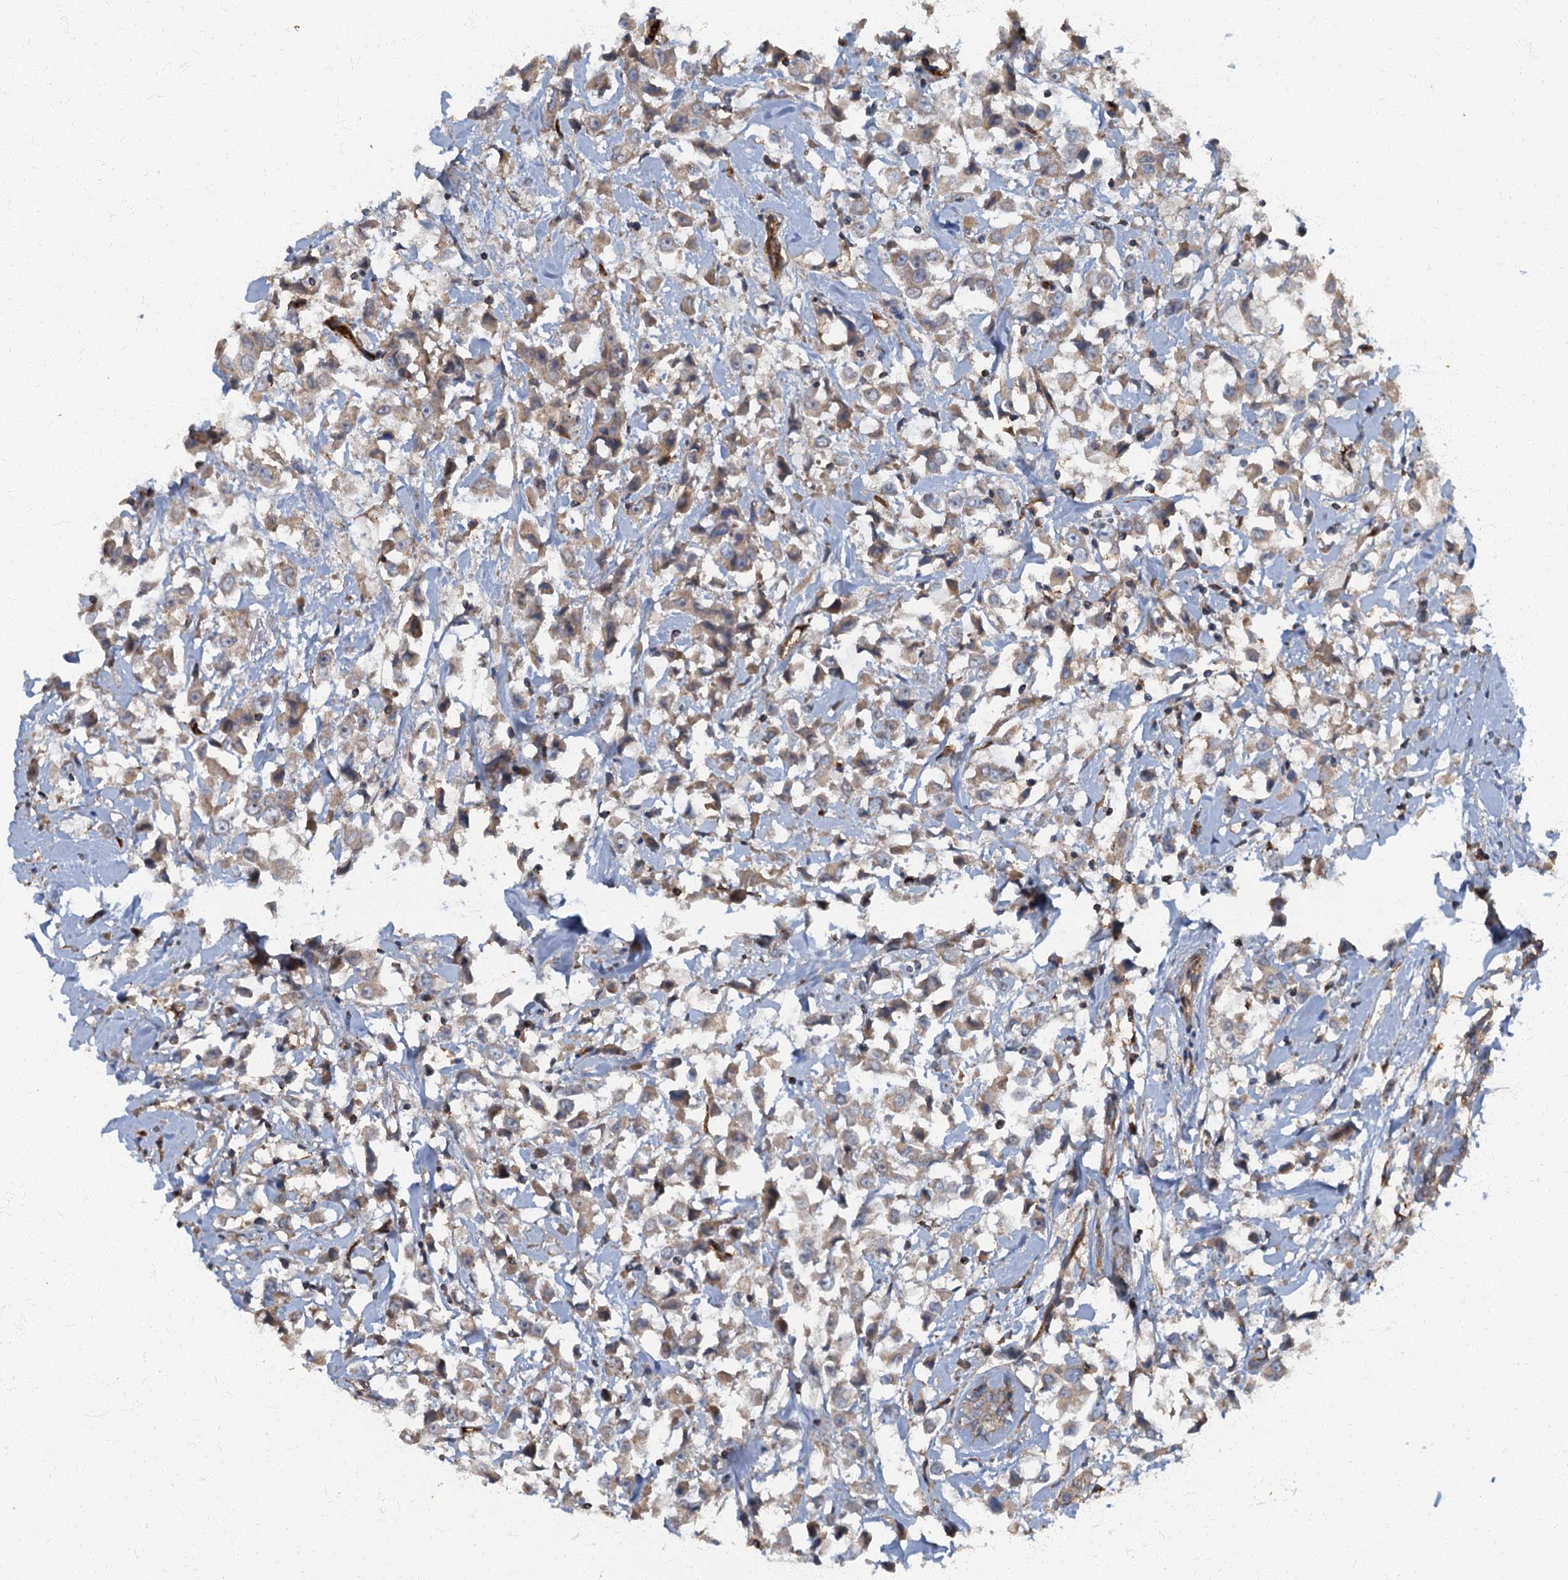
{"staining": {"intensity": "weak", "quantity": "25%-75%", "location": "cytoplasmic/membranous"}, "tissue": "breast cancer", "cell_type": "Tumor cells", "image_type": "cancer", "snomed": [{"axis": "morphology", "description": "Duct carcinoma"}, {"axis": "topography", "description": "Breast"}], "caption": "A low amount of weak cytoplasmic/membranous staining is seen in about 25%-75% of tumor cells in breast cancer tissue.", "gene": "ARL11", "patient": {"sex": "female", "age": 61}}